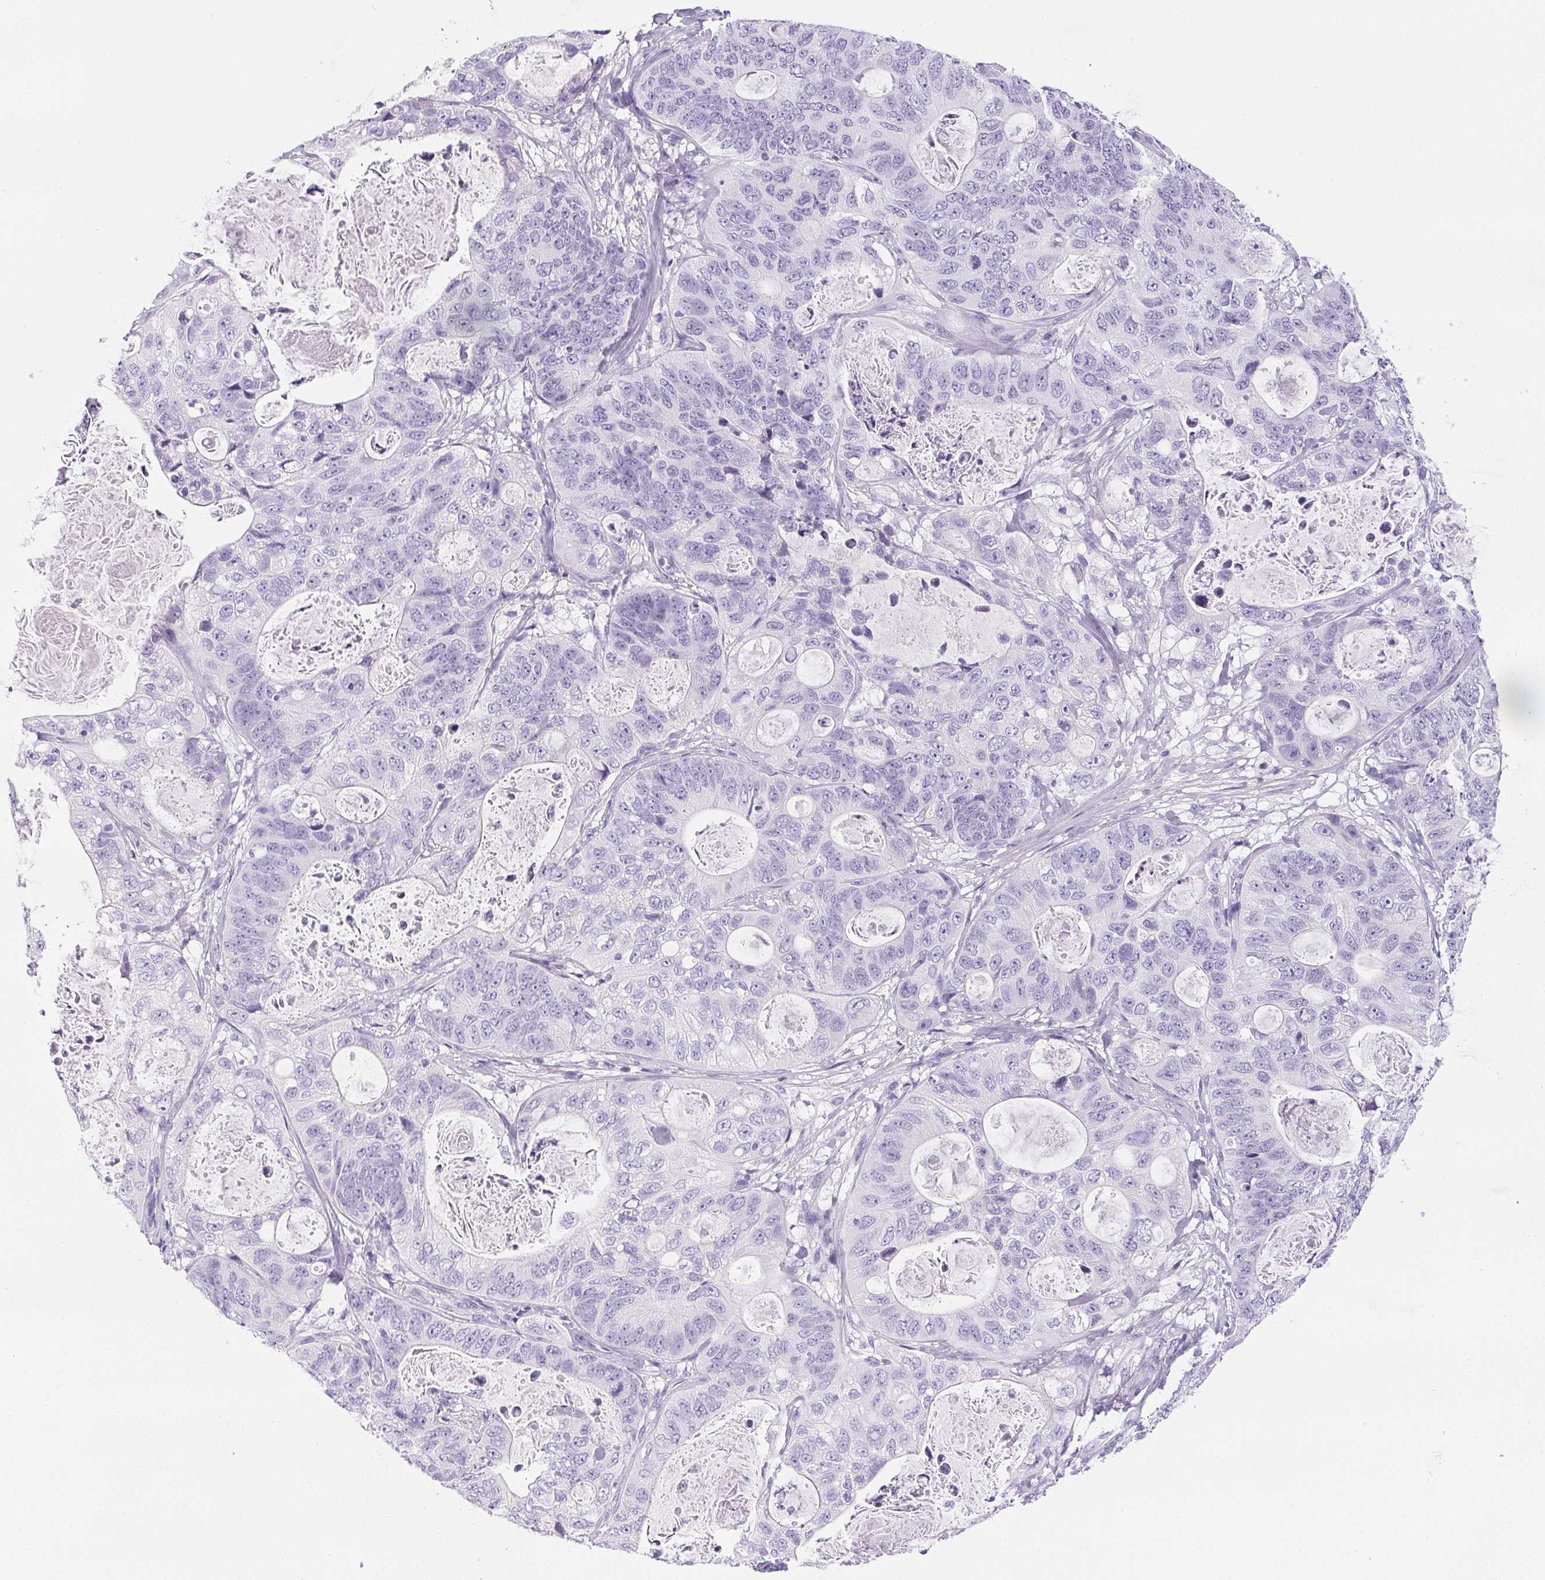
{"staining": {"intensity": "negative", "quantity": "none", "location": "none"}, "tissue": "stomach cancer", "cell_type": "Tumor cells", "image_type": "cancer", "snomed": [{"axis": "morphology", "description": "Normal tissue, NOS"}, {"axis": "morphology", "description": "Adenocarcinoma, NOS"}, {"axis": "topography", "description": "Stomach"}], "caption": "Micrograph shows no protein expression in tumor cells of stomach cancer (adenocarcinoma) tissue.", "gene": "BEND2", "patient": {"sex": "female", "age": 89}}